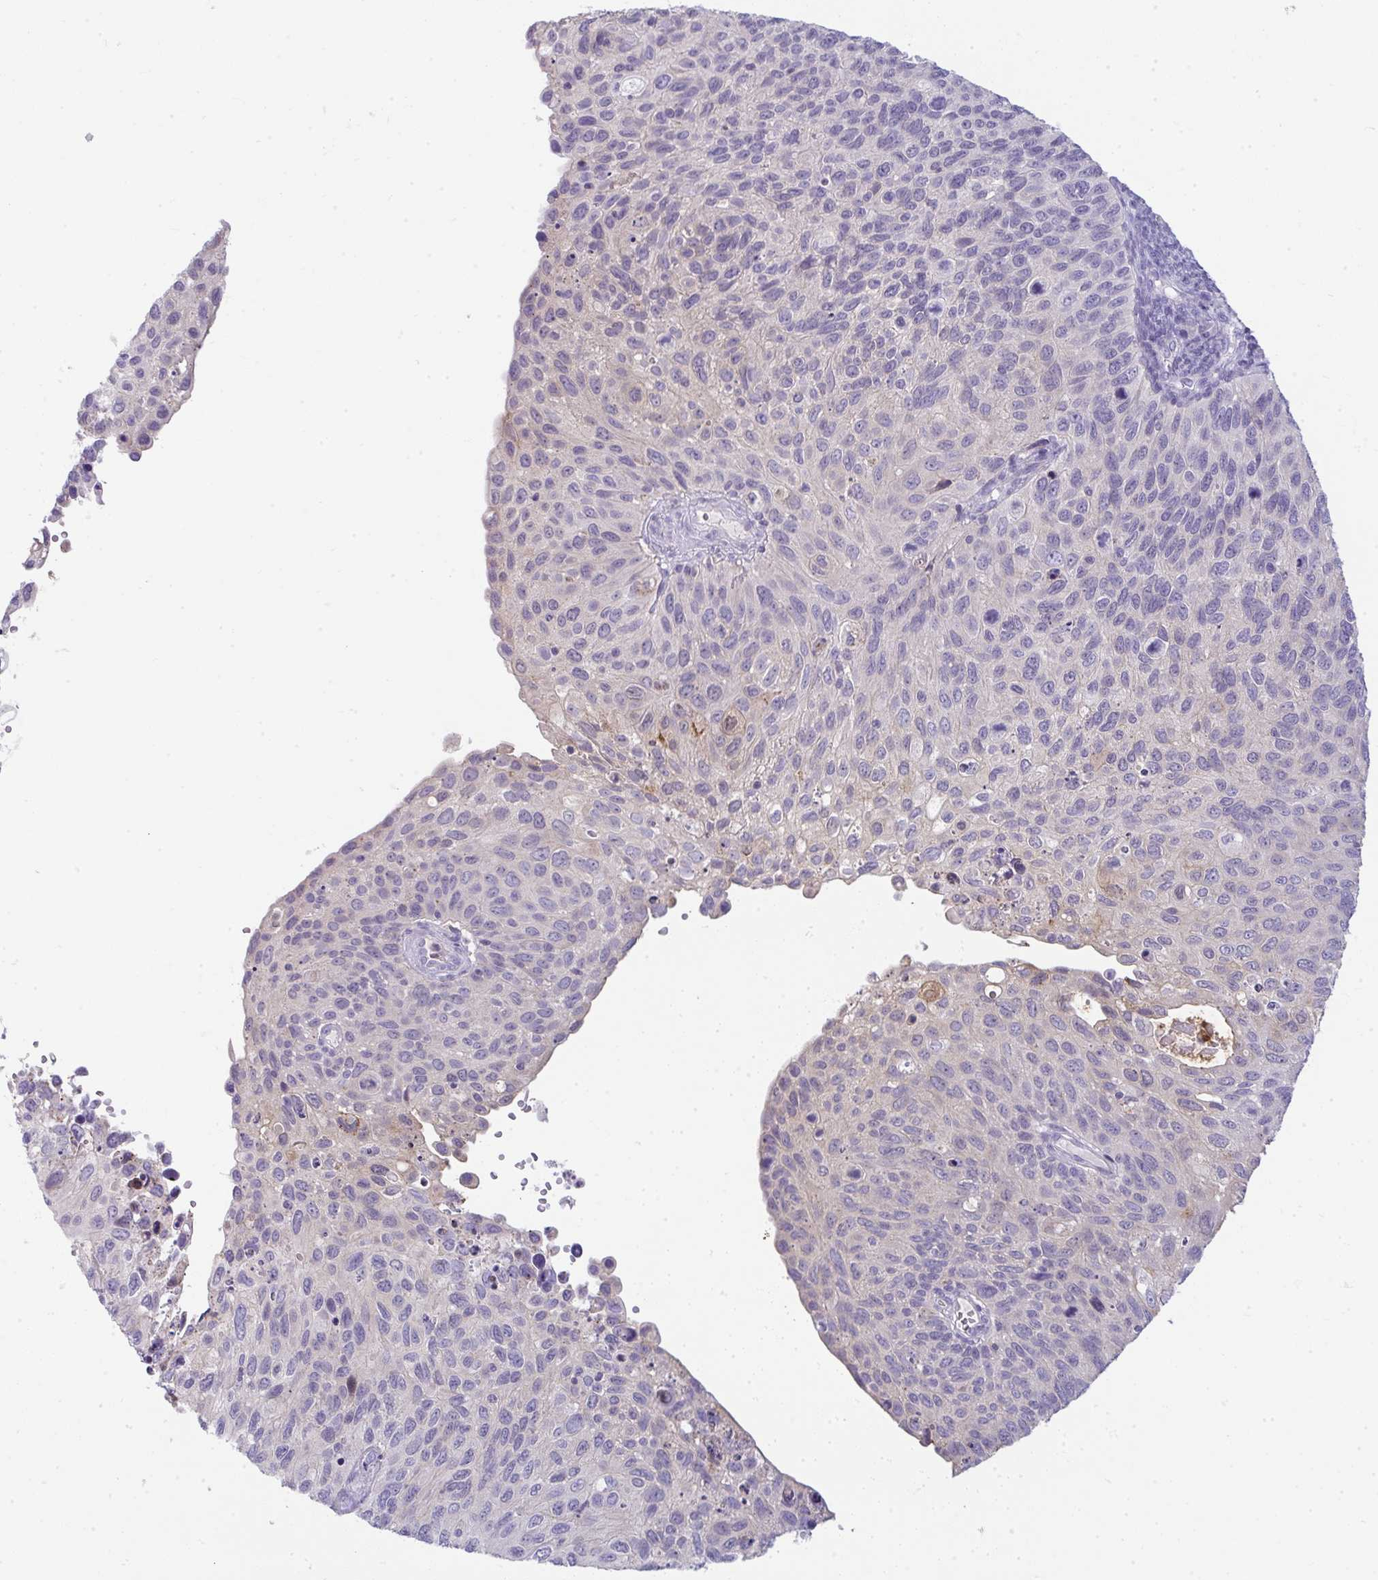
{"staining": {"intensity": "negative", "quantity": "none", "location": "none"}, "tissue": "cervical cancer", "cell_type": "Tumor cells", "image_type": "cancer", "snomed": [{"axis": "morphology", "description": "Squamous cell carcinoma, NOS"}, {"axis": "topography", "description": "Cervix"}], "caption": "IHC of cervical cancer (squamous cell carcinoma) reveals no positivity in tumor cells. (DAB (3,3'-diaminobenzidine) IHC with hematoxylin counter stain).", "gene": "VPS4B", "patient": {"sex": "female", "age": 70}}